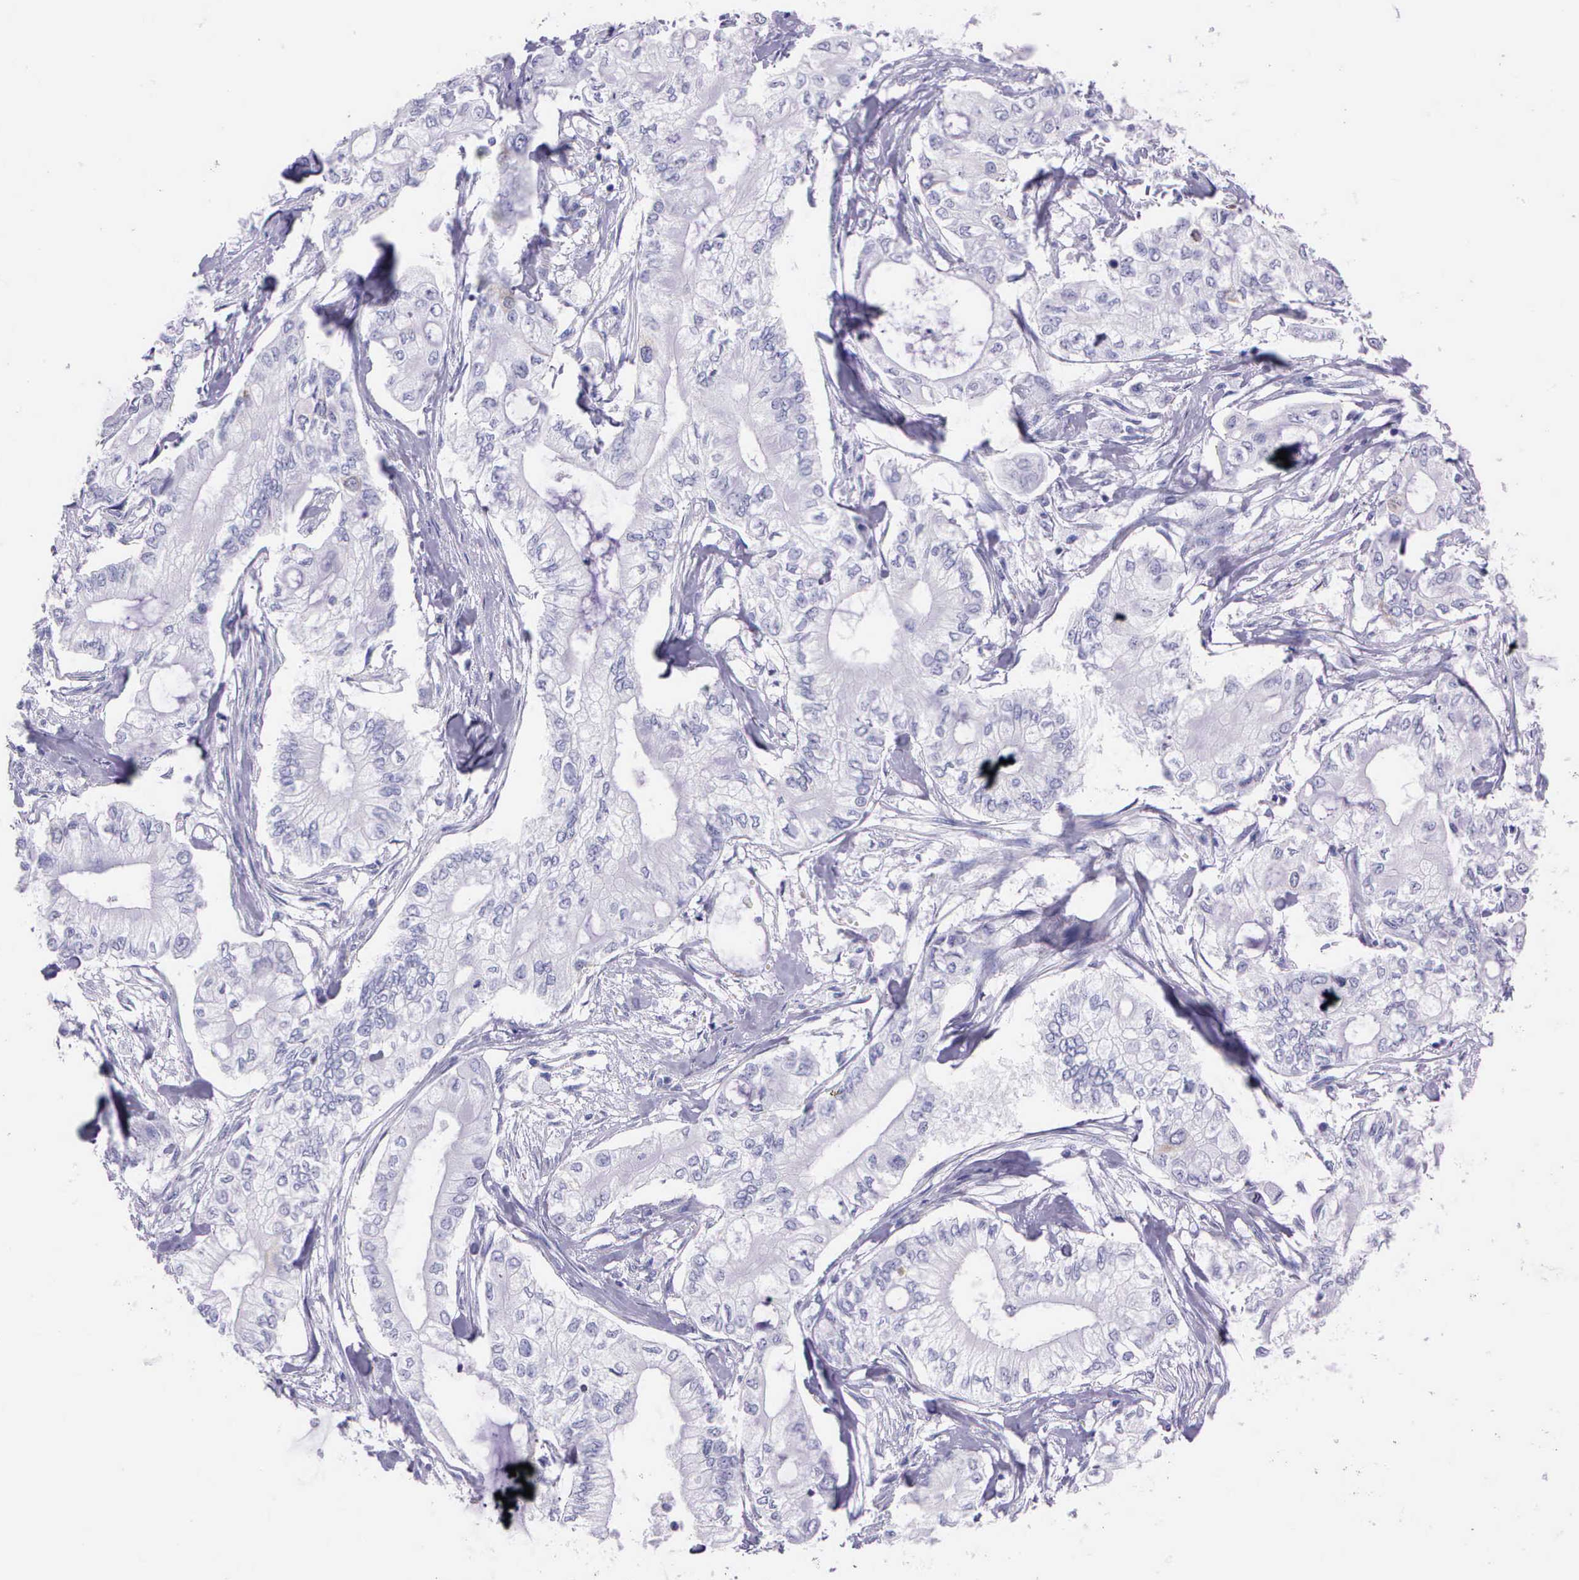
{"staining": {"intensity": "negative", "quantity": "none", "location": "none"}, "tissue": "pancreatic cancer", "cell_type": "Tumor cells", "image_type": "cancer", "snomed": [{"axis": "morphology", "description": "Adenocarcinoma, NOS"}, {"axis": "topography", "description": "Pancreas"}], "caption": "Immunohistochemistry (IHC) histopathology image of neoplastic tissue: pancreatic adenocarcinoma stained with DAB displays no significant protein staining in tumor cells.", "gene": "CCNB1", "patient": {"sex": "male", "age": 79}}